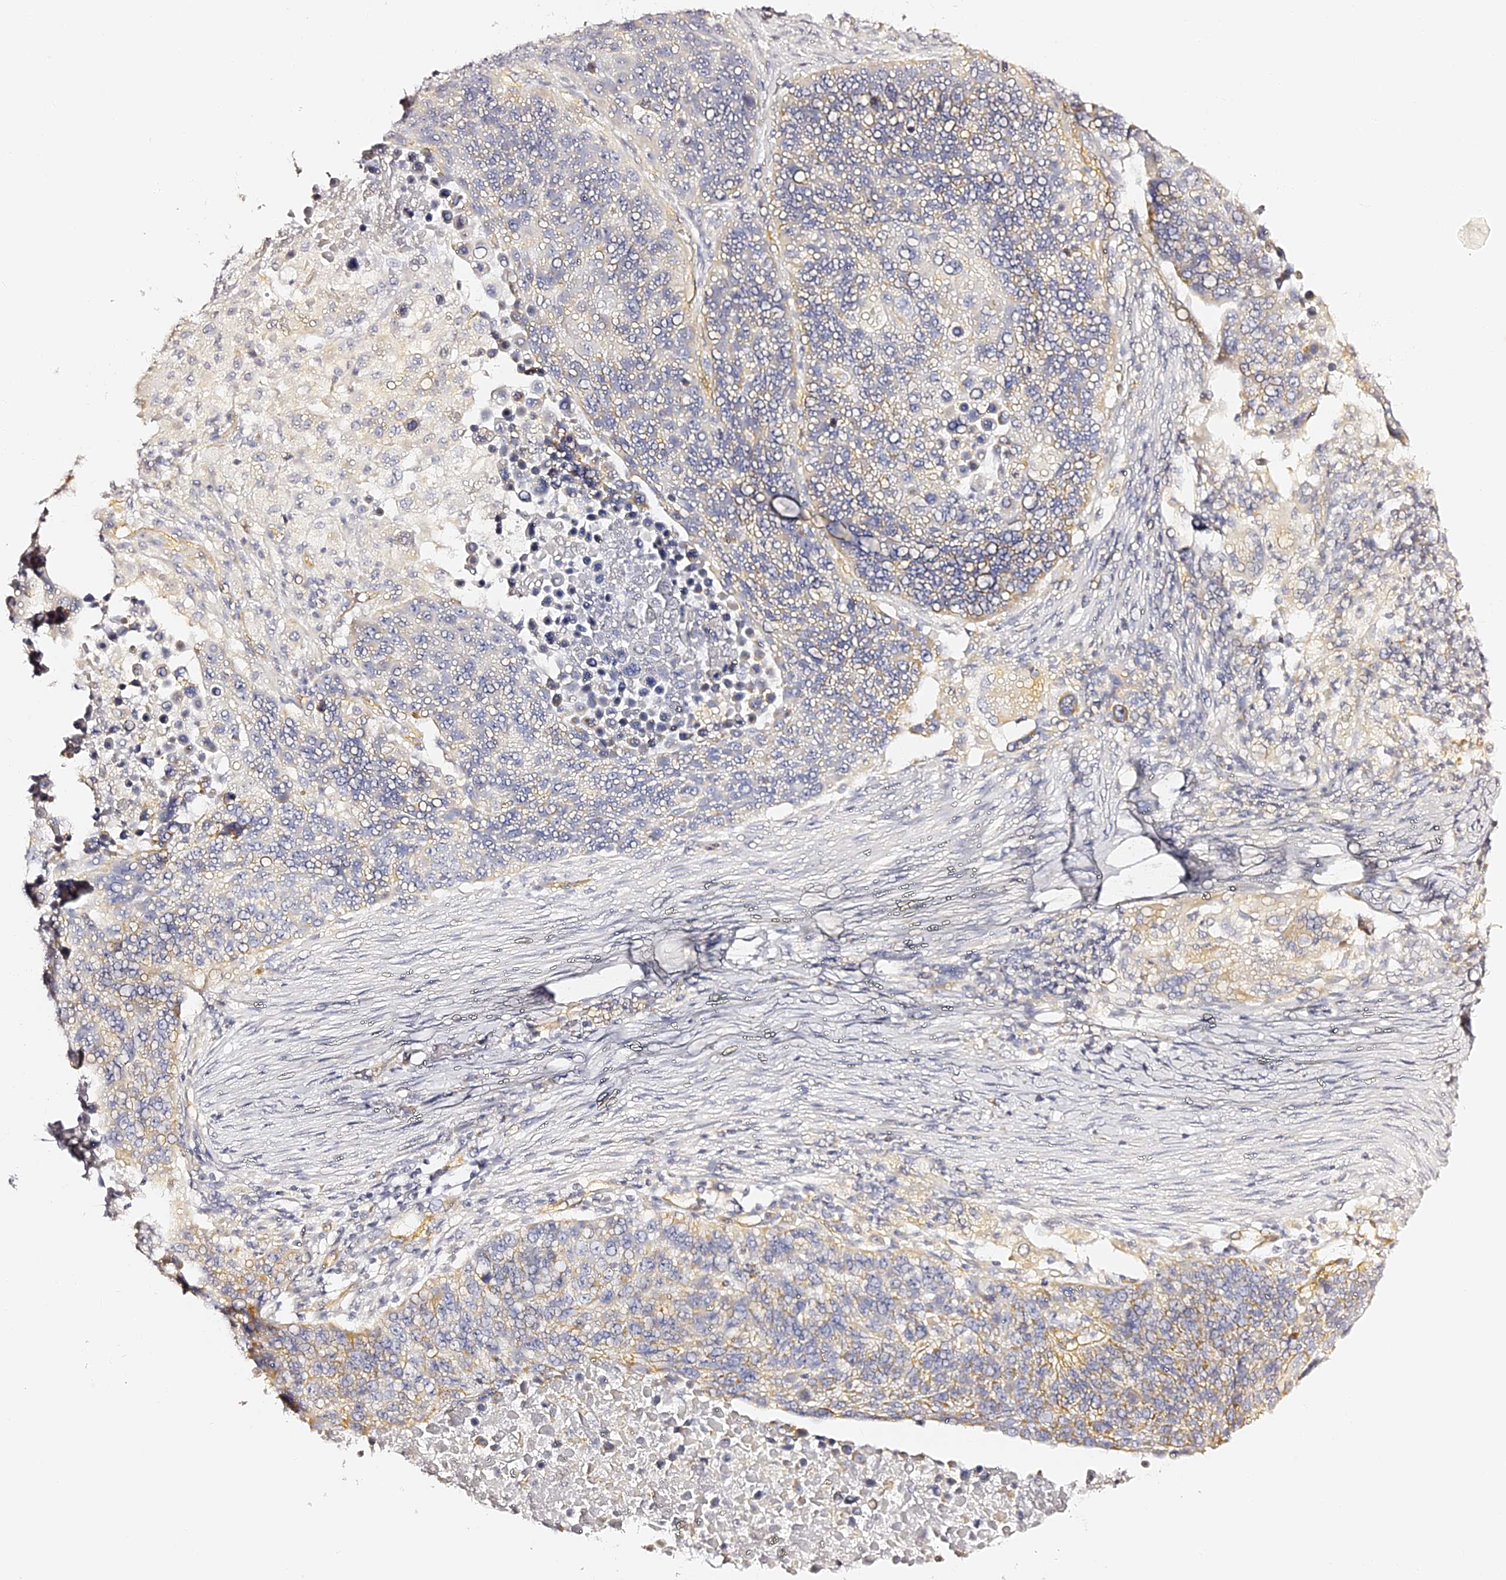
{"staining": {"intensity": "negative", "quantity": "none", "location": "none"}, "tissue": "lung cancer", "cell_type": "Tumor cells", "image_type": "cancer", "snomed": [{"axis": "morphology", "description": "Normal tissue, NOS"}, {"axis": "morphology", "description": "Squamous cell carcinoma, NOS"}, {"axis": "topography", "description": "Lymph node"}, {"axis": "topography", "description": "Lung"}], "caption": "DAB immunohistochemical staining of lung squamous cell carcinoma reveals no significant positivity in tumor cells.", "gene": "SLC1A3", "patient": {"sex": "male", "age": 66}}